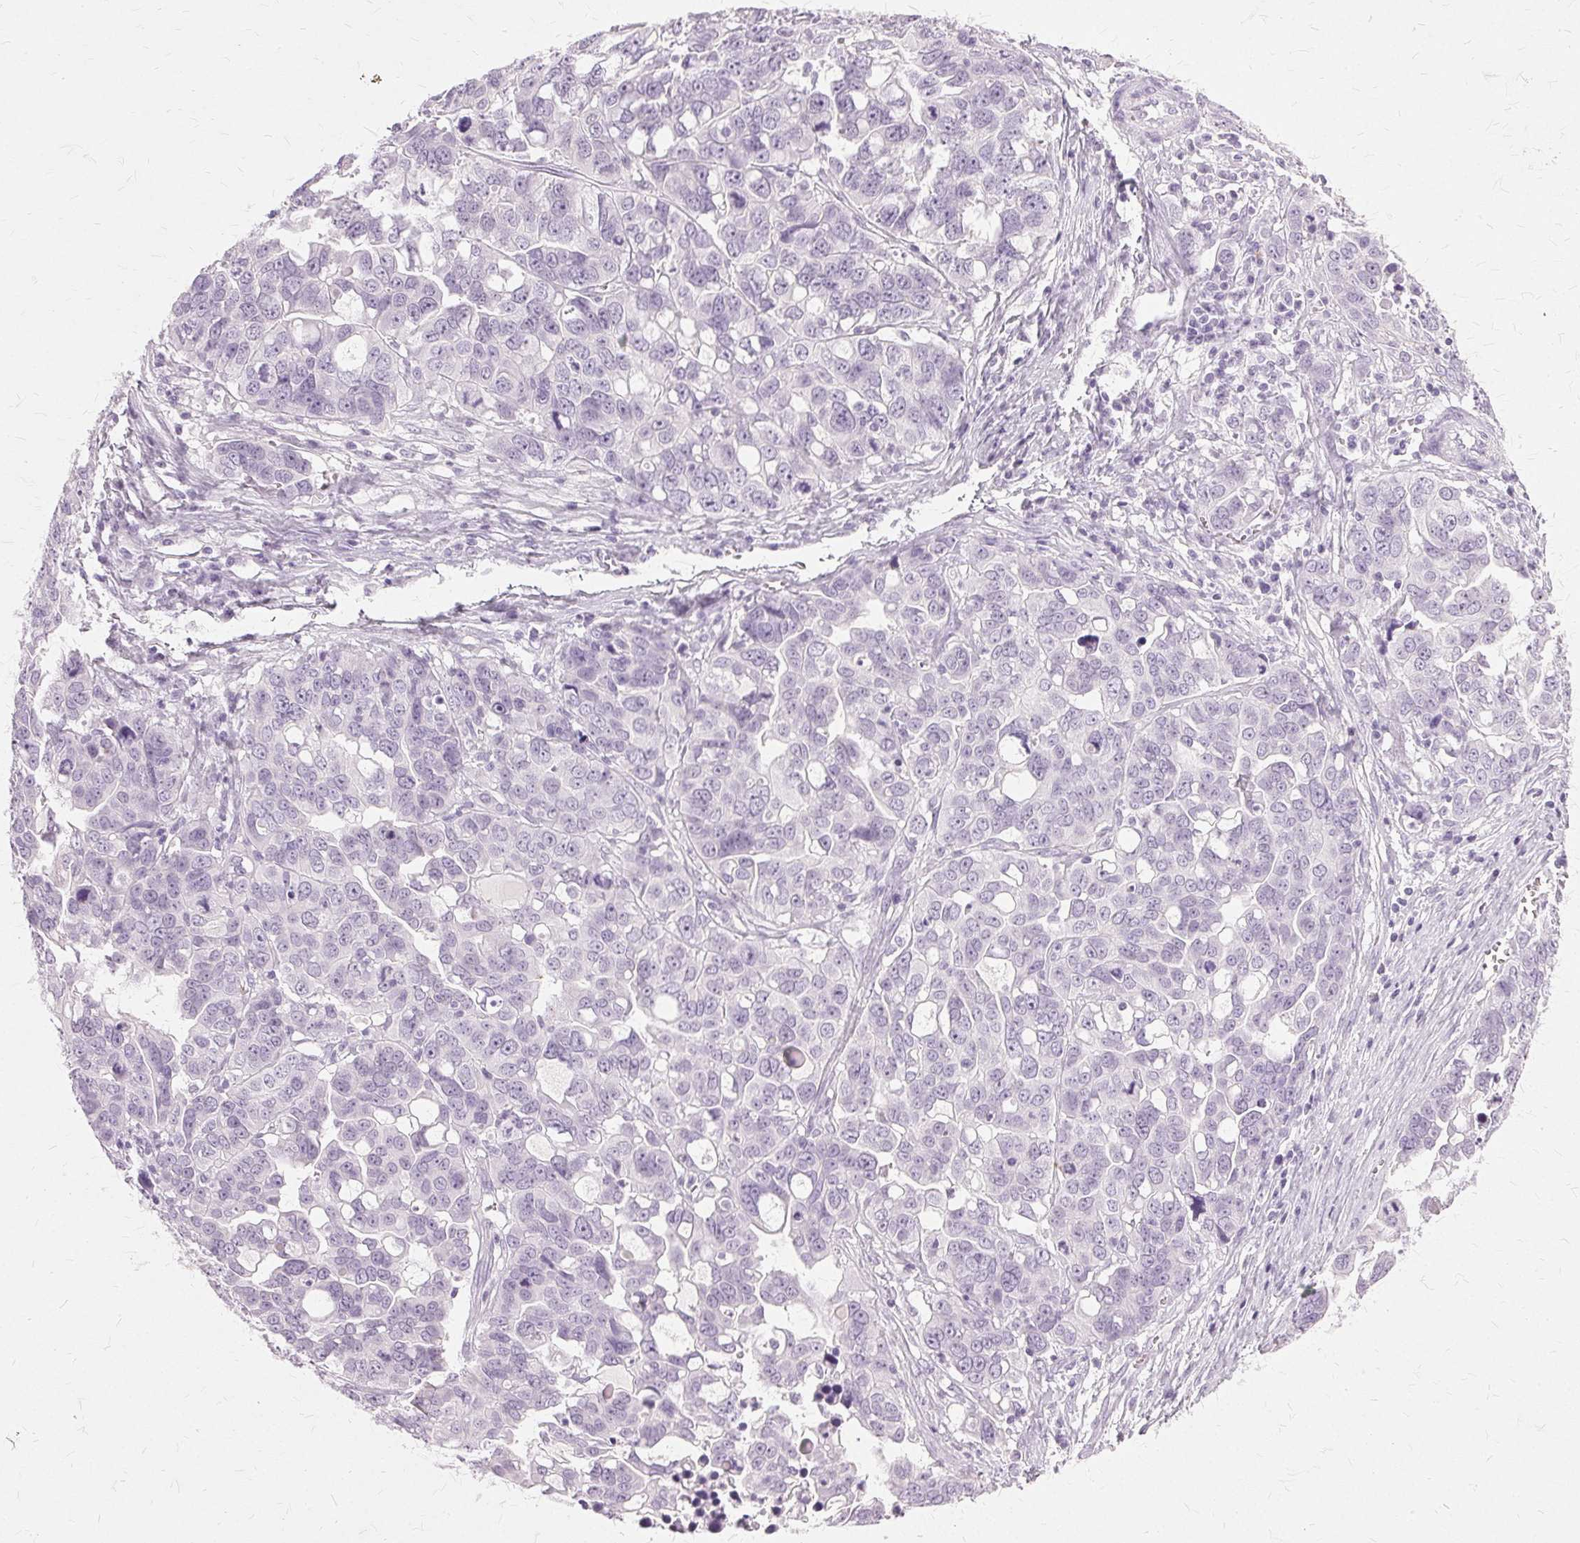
{"staining": {"intensity": "negative", "quantity": "none", "location": "none"}, "tissue": "ovarian cancer", "cell_type": "Tumor cells", "image_type": "cancer", "snomed": [{"axis": "morphology", "description": "Carcinoma, endometroid"}, {"axis": "topography", "description": "Ovary"}], "caption": "Micrograph shows no significant protein expression in tumor cells of ovarian cancer.", "gene": "SLC45A3", "patient": {"sex": "female", "age": 78}}